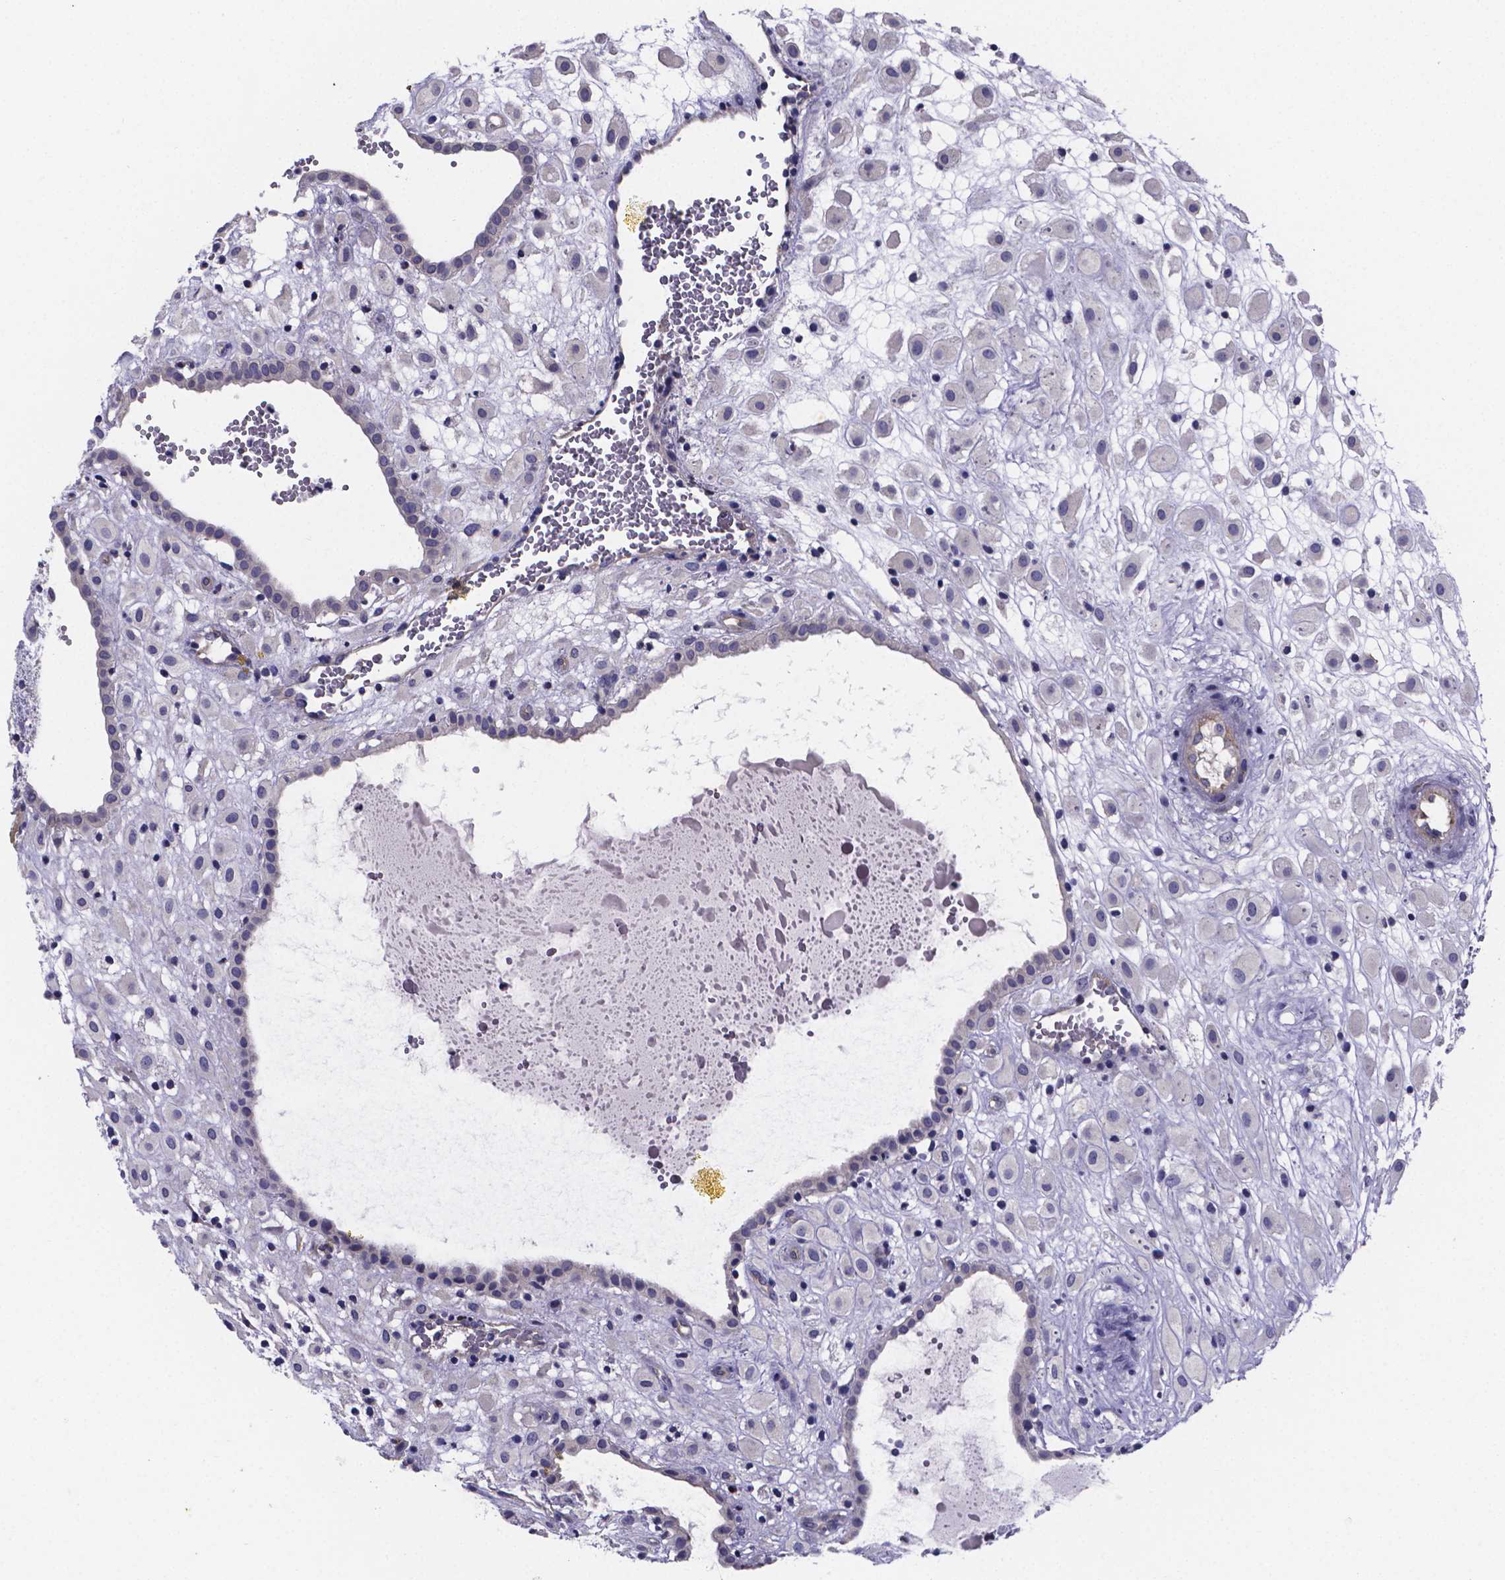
{"staining": {"intensity": "negative", "quantity": "none", "location": "none"}, "tissue": "placenta", "cell_type": "Decidual cells", "image_type": "normal", "snomed": [{"axis": "morphology", "description": "Normal tissue, NOS"}, {"axis": "topography", "description": "Placenta"}], "caption": "The immunohistochemistry image has no significant positivity in decidual cells of placenta. (IHC, brightfield microscopy, high magnification).", "gene": "SFRP4", "patient": {"sex": "female", "age": 24}}